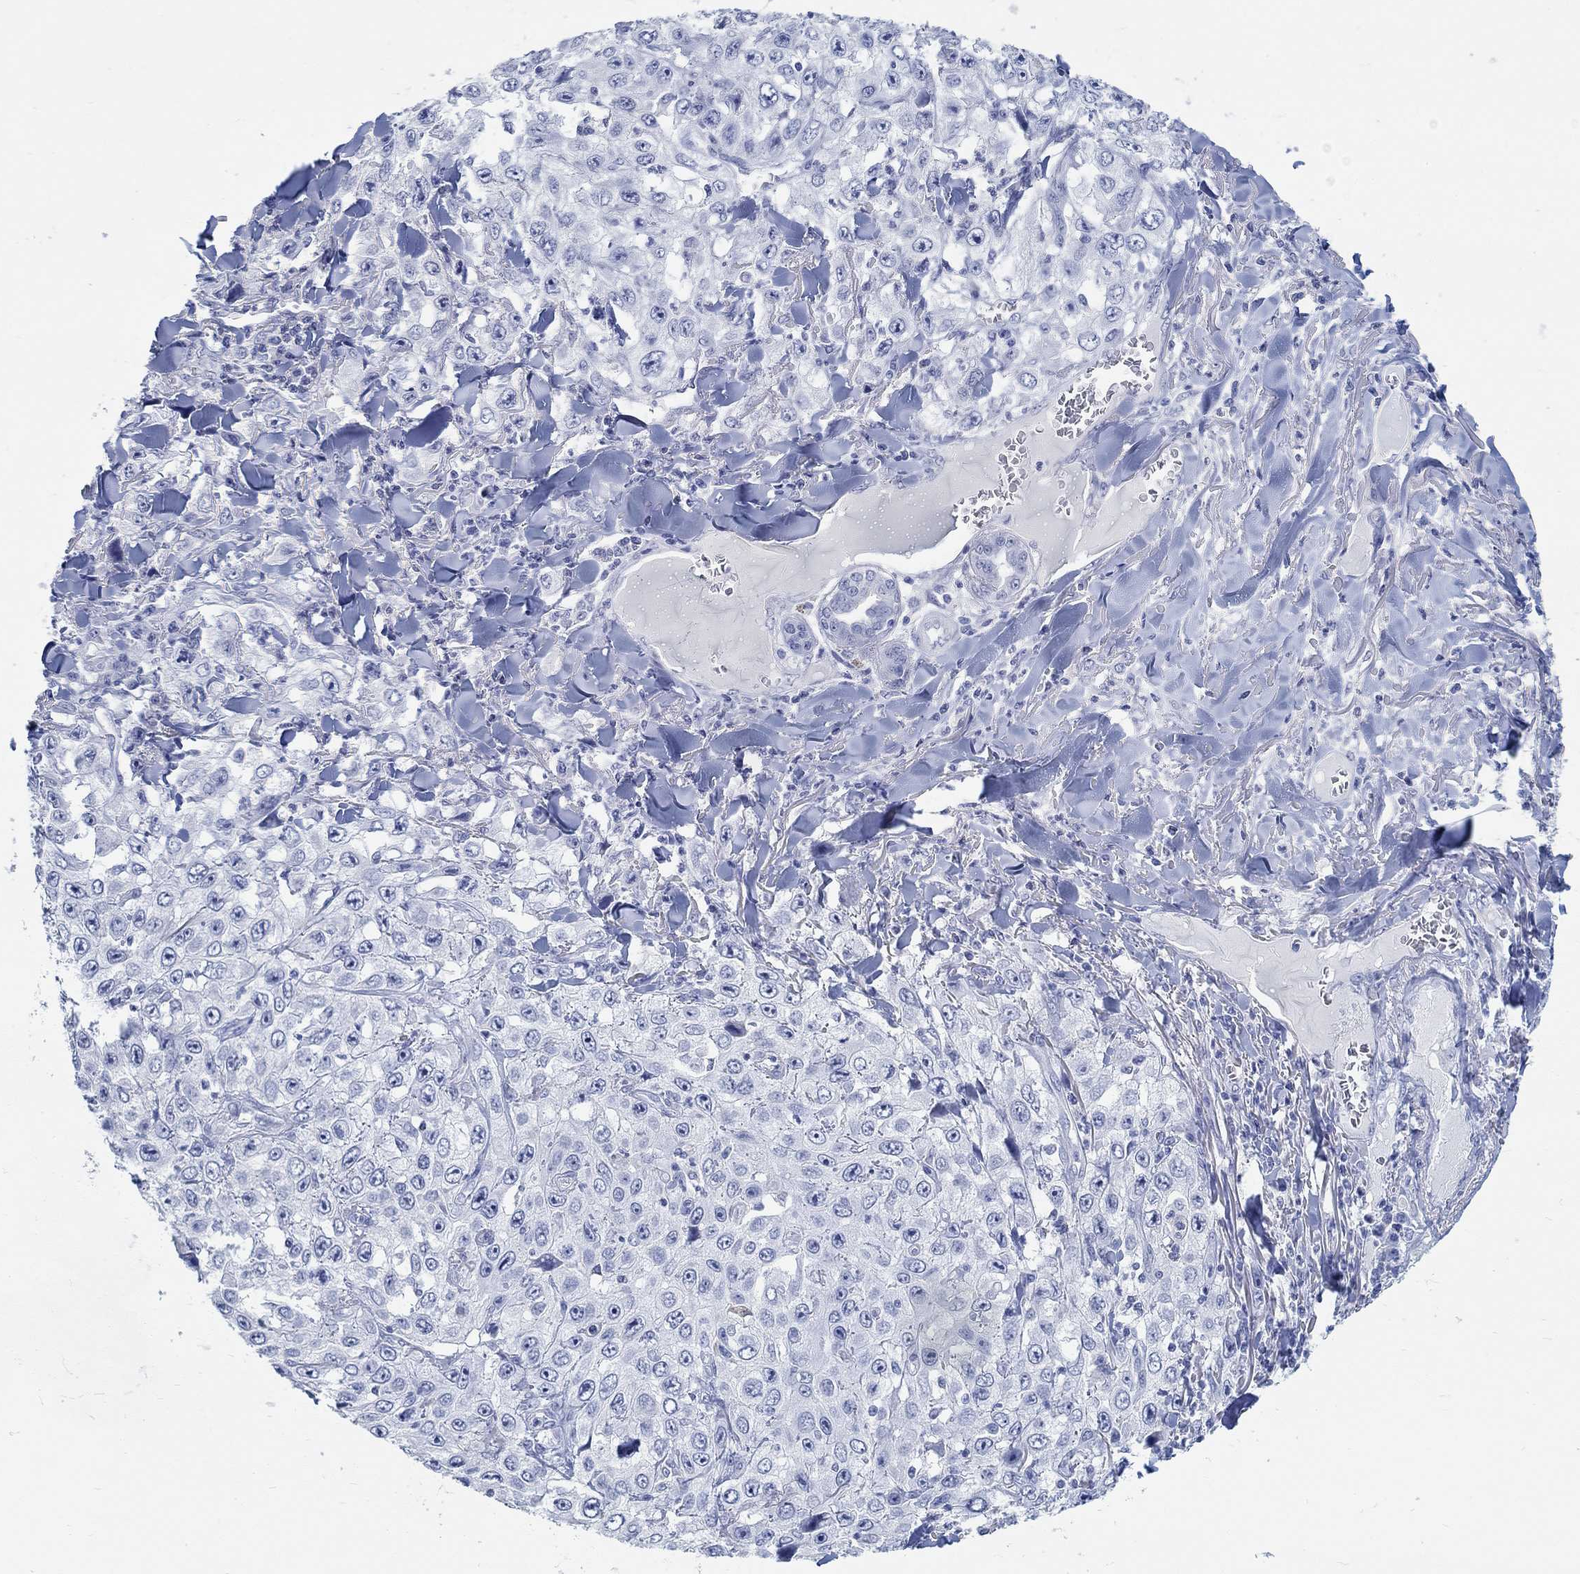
{"staining": {"intensity": "negative", "quantity": "none", "location": "none"}, "tissue": "skin cancer", "cell_type": "Tumor cells", "image_type": "cancer", "snomed": [{"axis": "morphology", "description": "Squamous cell carcinoma, NOS"}, {"axis": "topography", "description": "Skin"}], "caption": "This image is of skin squamous cell carcinoma stained with immunohistochemistry to label a protein in brown with the nuclei are counter-stained blue. There is no staining in tumor cells. The staining was performed using DAB to visualize the protein expression in brown, while the nuclei were stained in blue with hematoxylin (Magnification: 20x).", "gene": "GRIA3", "patient": {"sex": "male", "age": 82}}